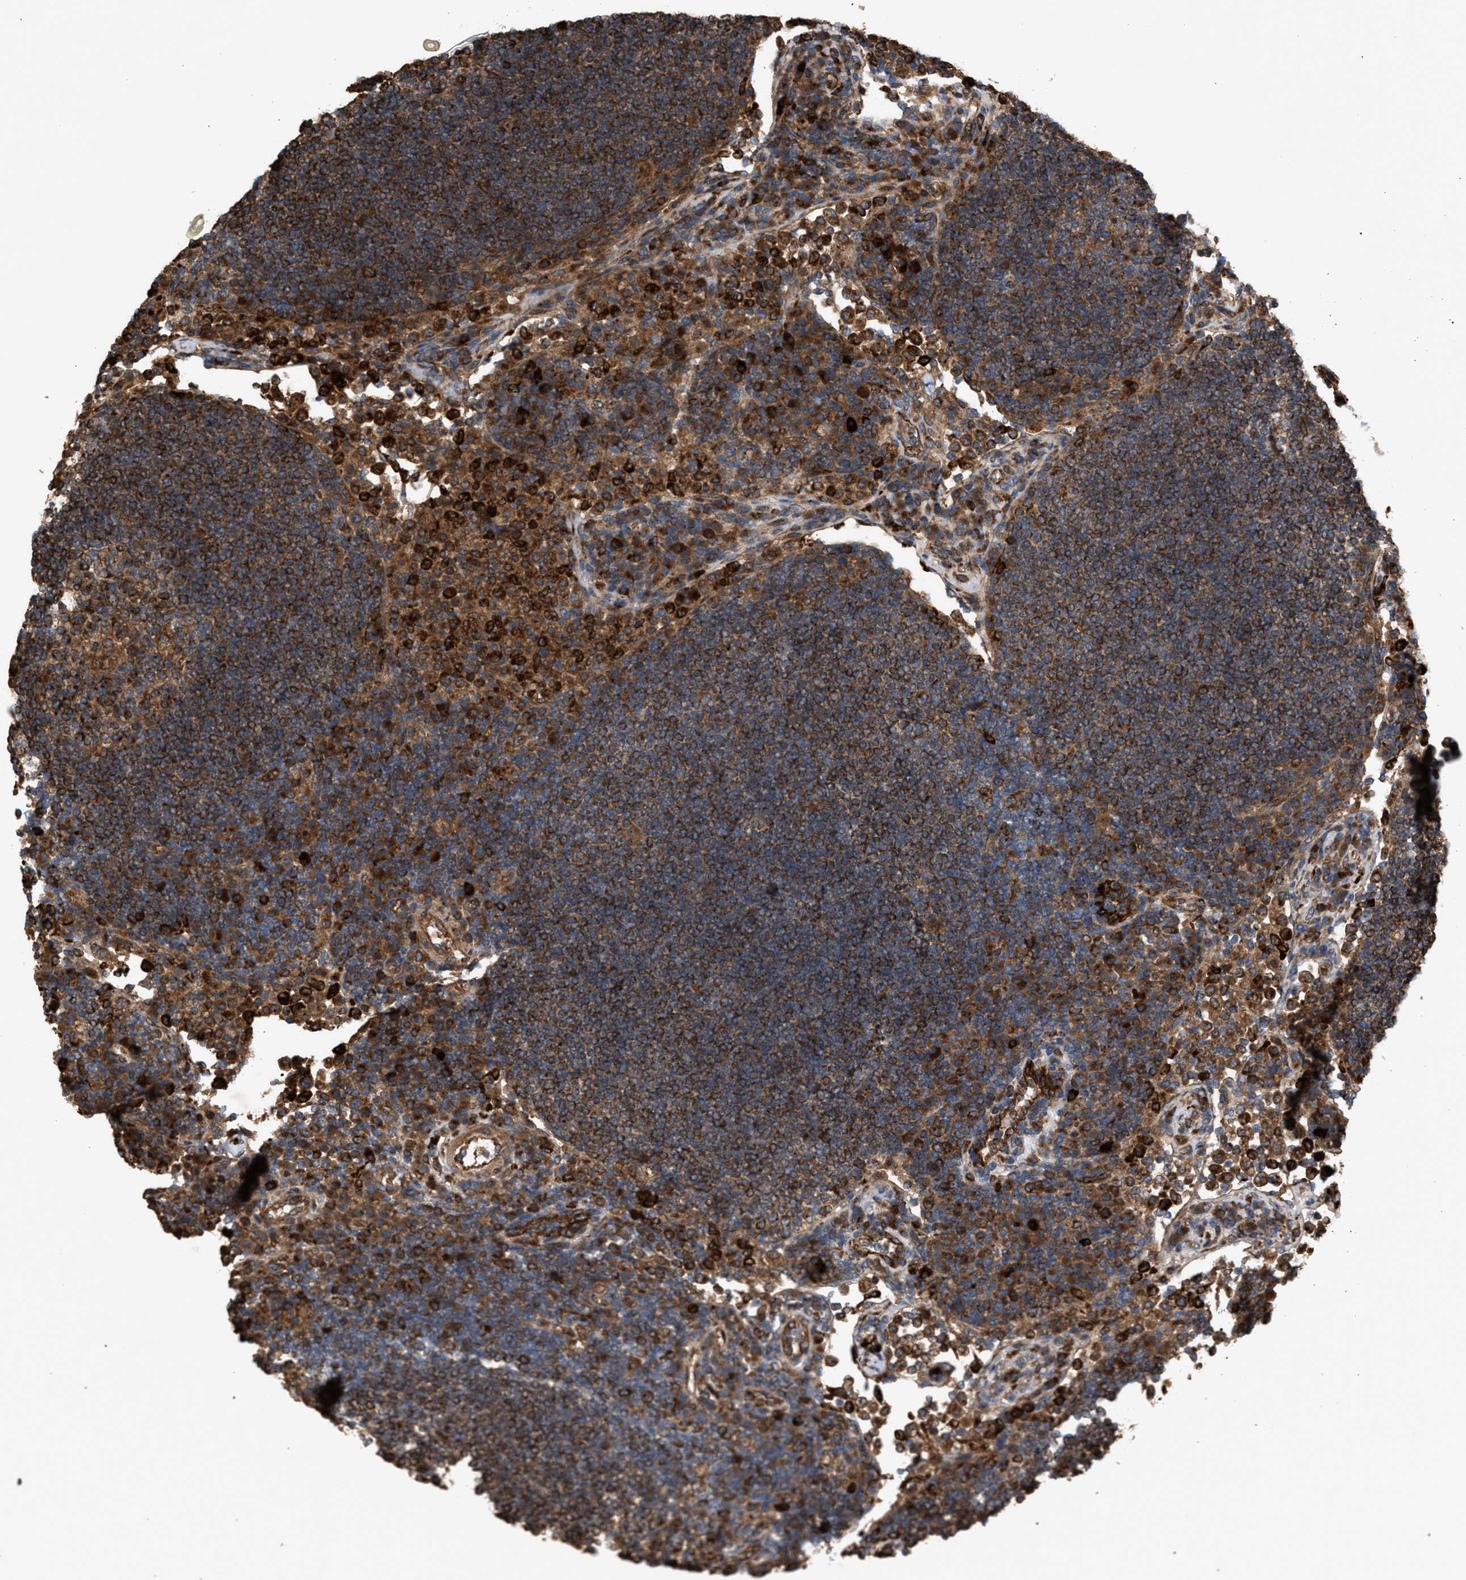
{"staining": {"intensity": "moderate", "quantity": ">75%", "location": "cytoplasmic/membranous"}, "tissue": "lymph node", "cell_type": "Germinal center cells", "image_type": "normal", "snomed": [{"axis": "morphology", "description": "Normal tissue, NOS"}, {"axis": "topography", "description": "Lymph node"}], "caption": "High-magnification brightfield microscopy of normal lymph node stained with DAB (3,3'-diaminobenzidine) (brown) and counterstained with hematoxylin (blue). germinal center cells exhibit moderate cytoplasmic/membranous positivity is appreciated in approximately>75% of cells.", "gene": "GCC1", "patient": {"sex": "female", "age": 53}}